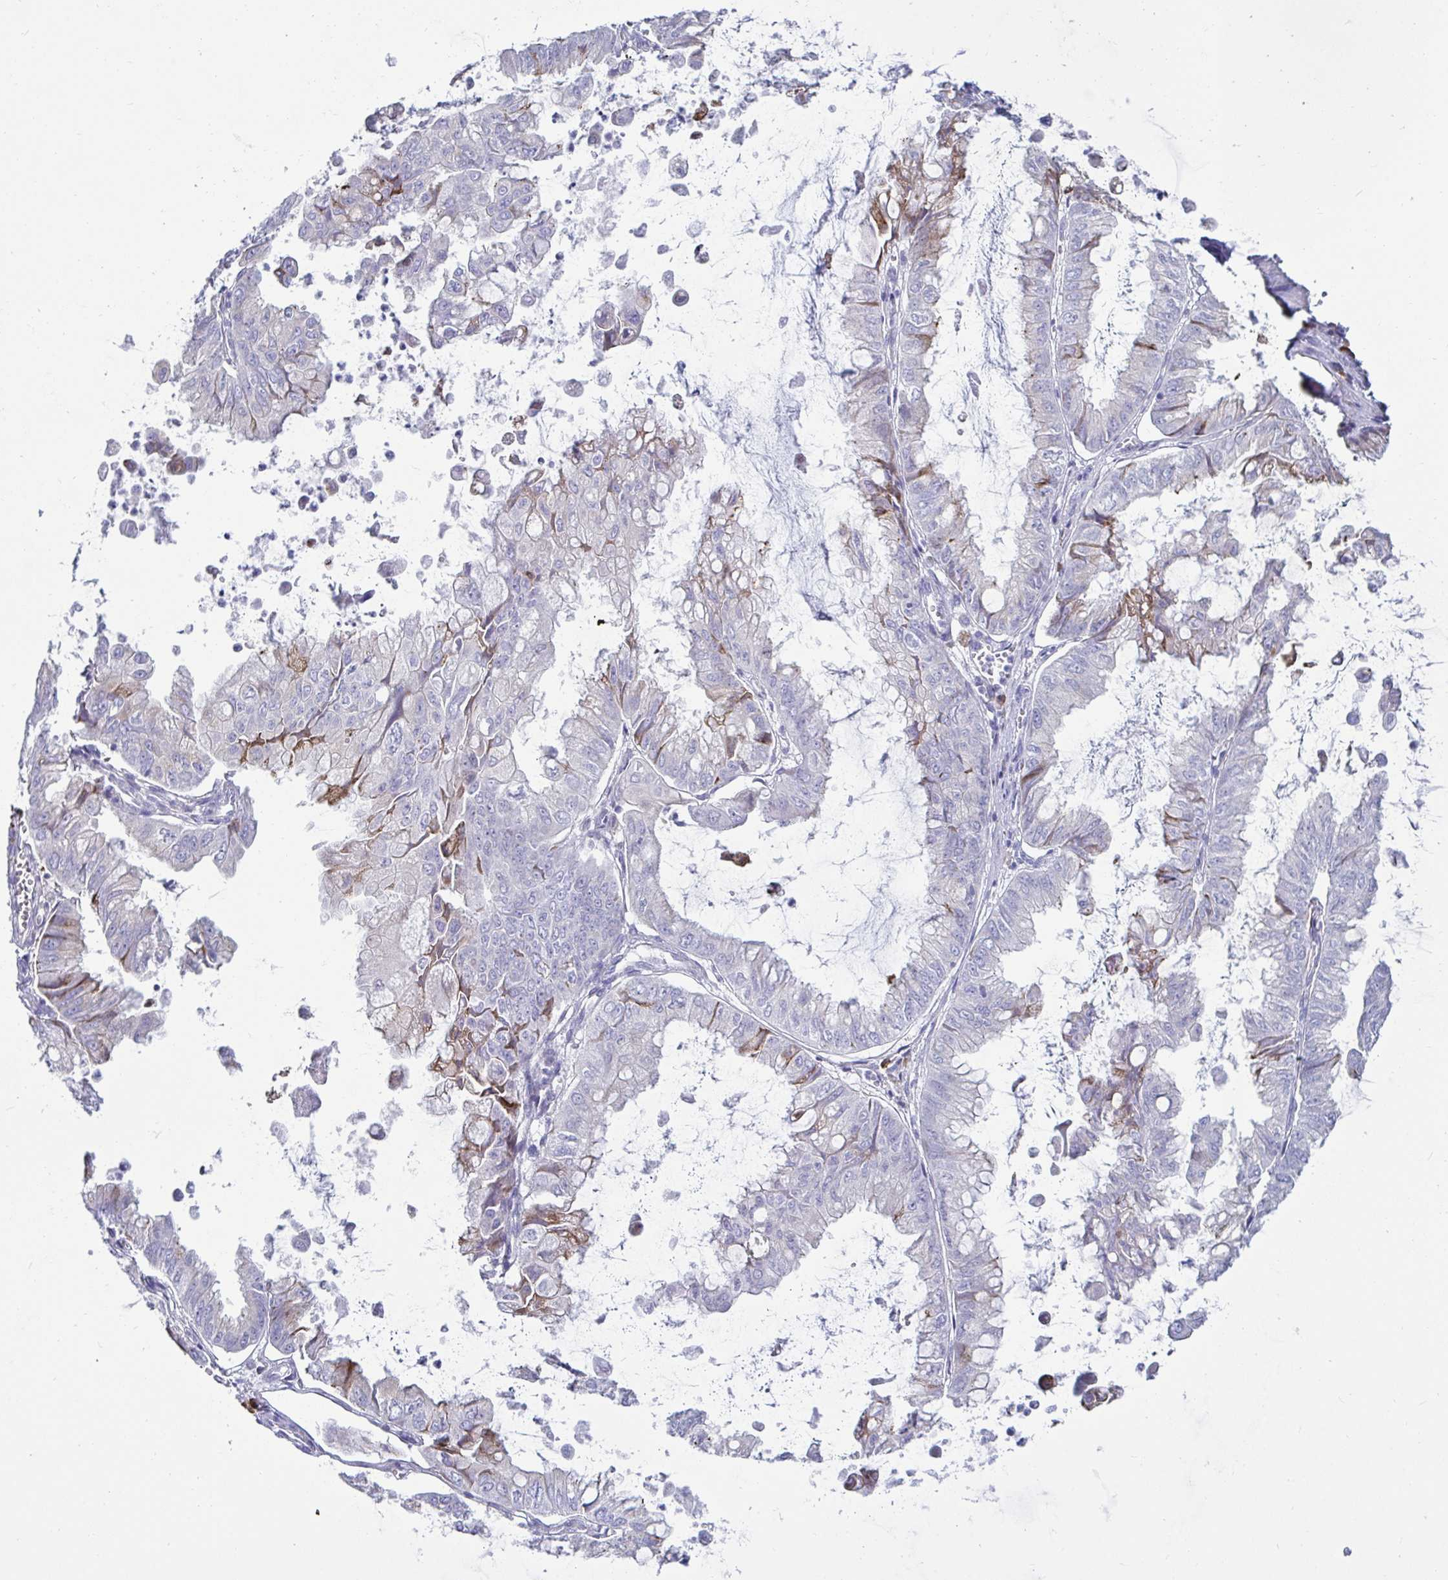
{"staining": {"intensity": "moderate", "quantity": "<25%", "location": "cytoplasmic/membranous"}, "tissue": "stomach cancer", "cell_type": "Tumor cells", "image_type": "cancer", "snomed": [{"axis": "morphology", "description": "Adenocarcinoma, NOS"}, {"axis": "topography", "description": "Stomach, upper"}], "caption": "Immunohistochemical staining of human stomach cancer (adenocarcinoma) displays moderate cytoplasmic/membranous protein staining in approximately <25% of tumor cells.", "gene": "TFPI2", "patient": {"sex": "male", "age": 80}}